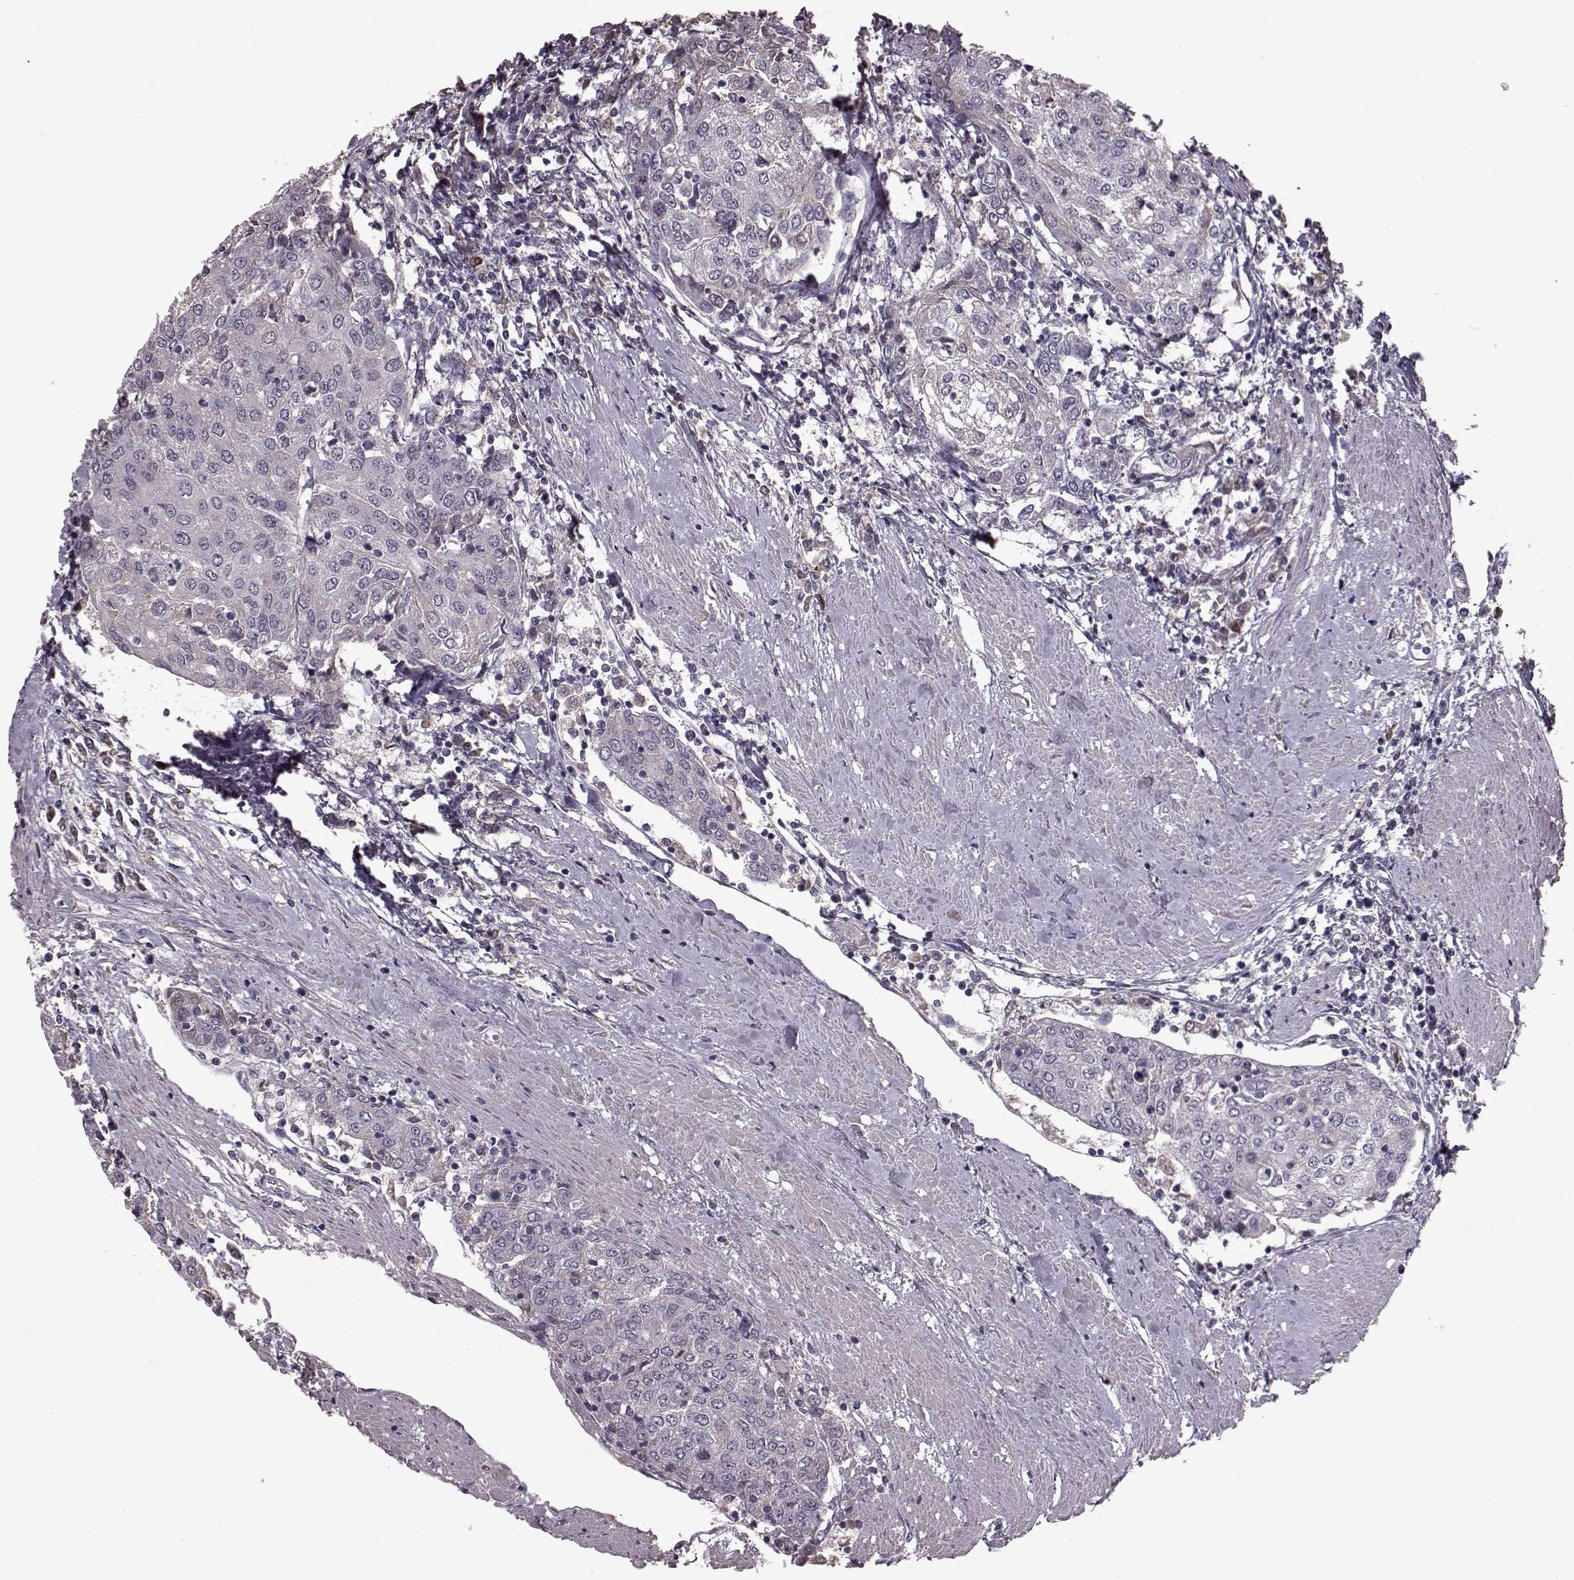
{"staining": {"intensity": "negative", "quantity": "none", "location": "none"}, "tissue": "urothelial cancer", "cell_type": "Tumor cells", "image_type": "cancer", "snomed": [{"axis": "morphology", "description": "Urothelial carcinoma, High grade"}, {"axis": "topography", "description": "Urinary bladder"}], "caption": "Immunohistochemical staining of high-grade urothelial carcinoma displays no significant positivity in tumor cells.", "gene": "FRRS1L", "patient": {"sex": "female", "age": 85}}